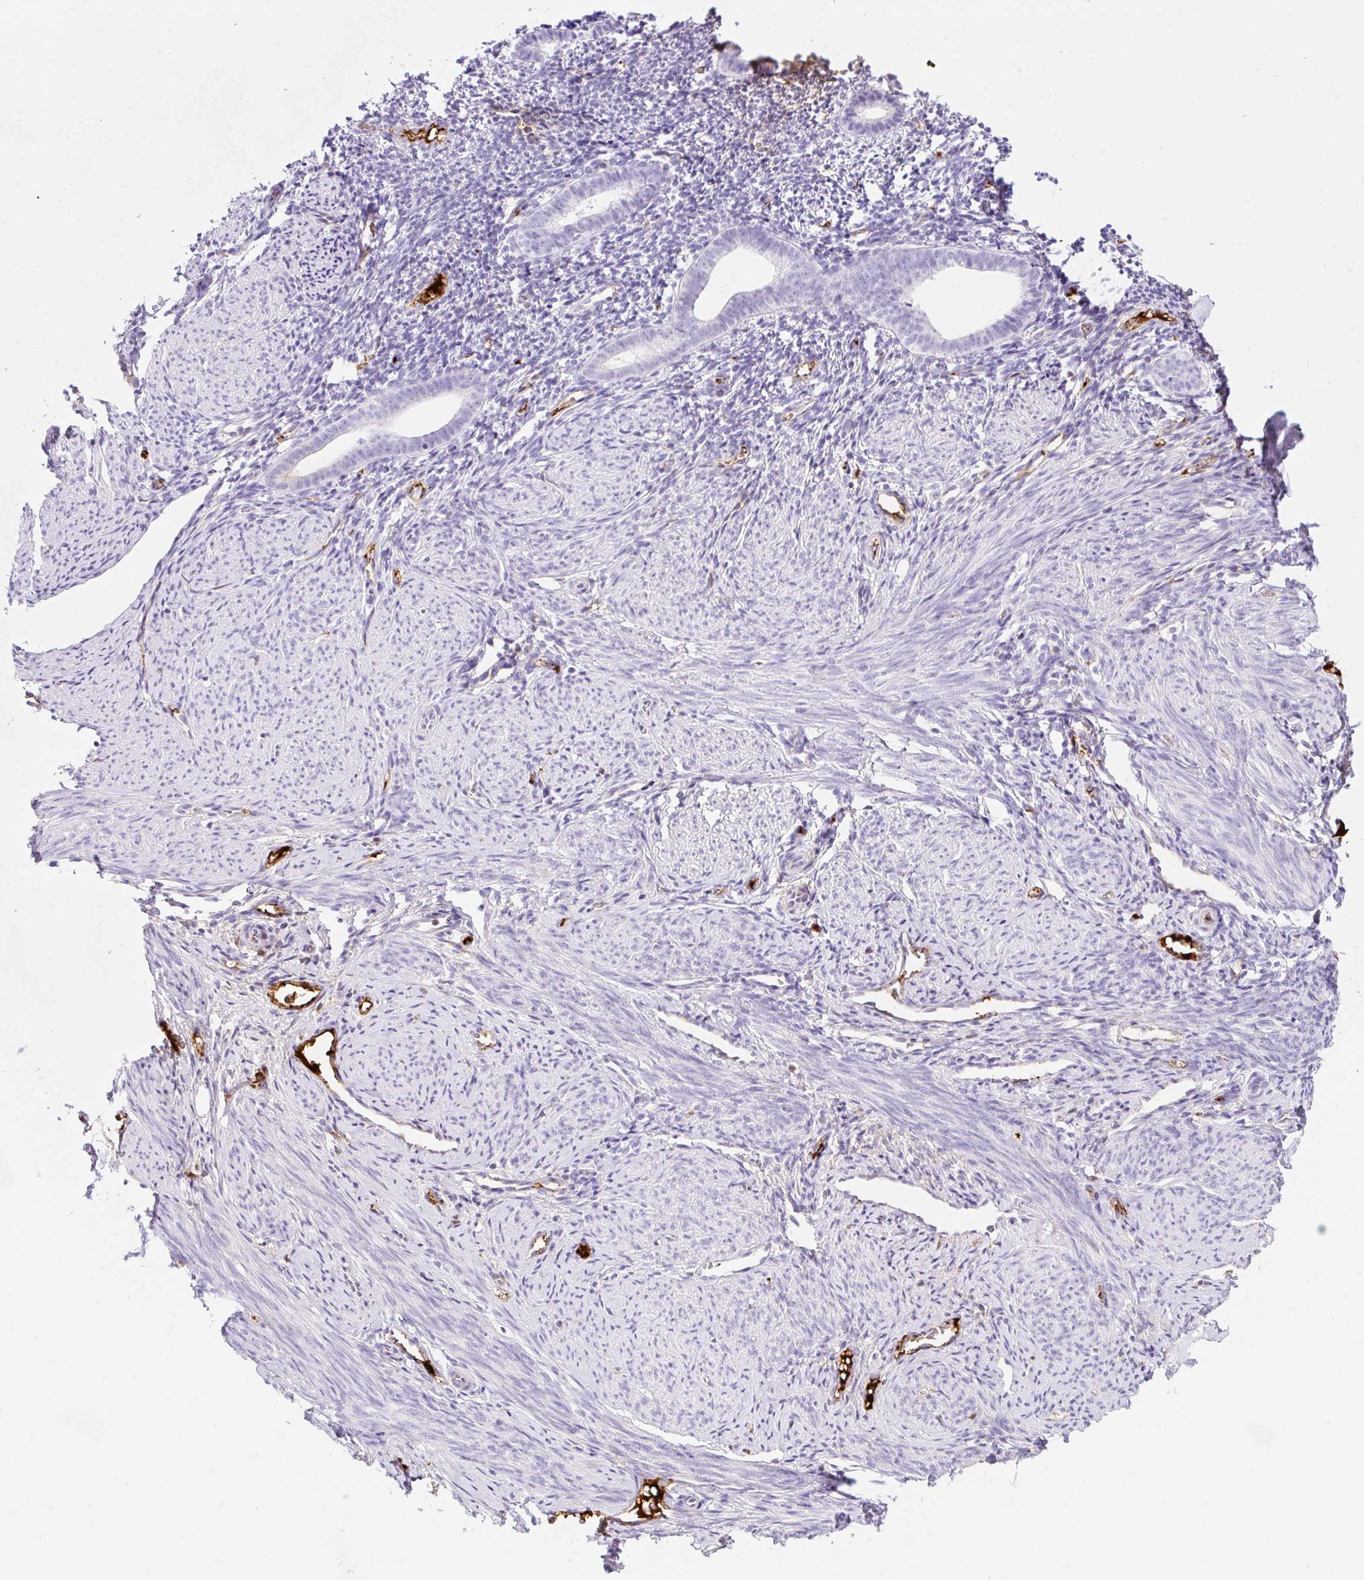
{"staining": {"intensity": "negative", "quantity": "none", "location": "none"}, "tissue": "endometrium", "cell_type": "Cells in endometrial stroma", "image_type": "normal", "snomed": [{"axis": "morphology", "description": "Normal tissue, NOS"}, {"axis": "topography", "description": "Endometrium"}], "caption": "The histopathology image reveals no staining of cells in endometrial stroma in benign endometrium. Nuclei are stained in blue.", "gene": "APOC2", "patient": {"sex": "female", "age": 39}}